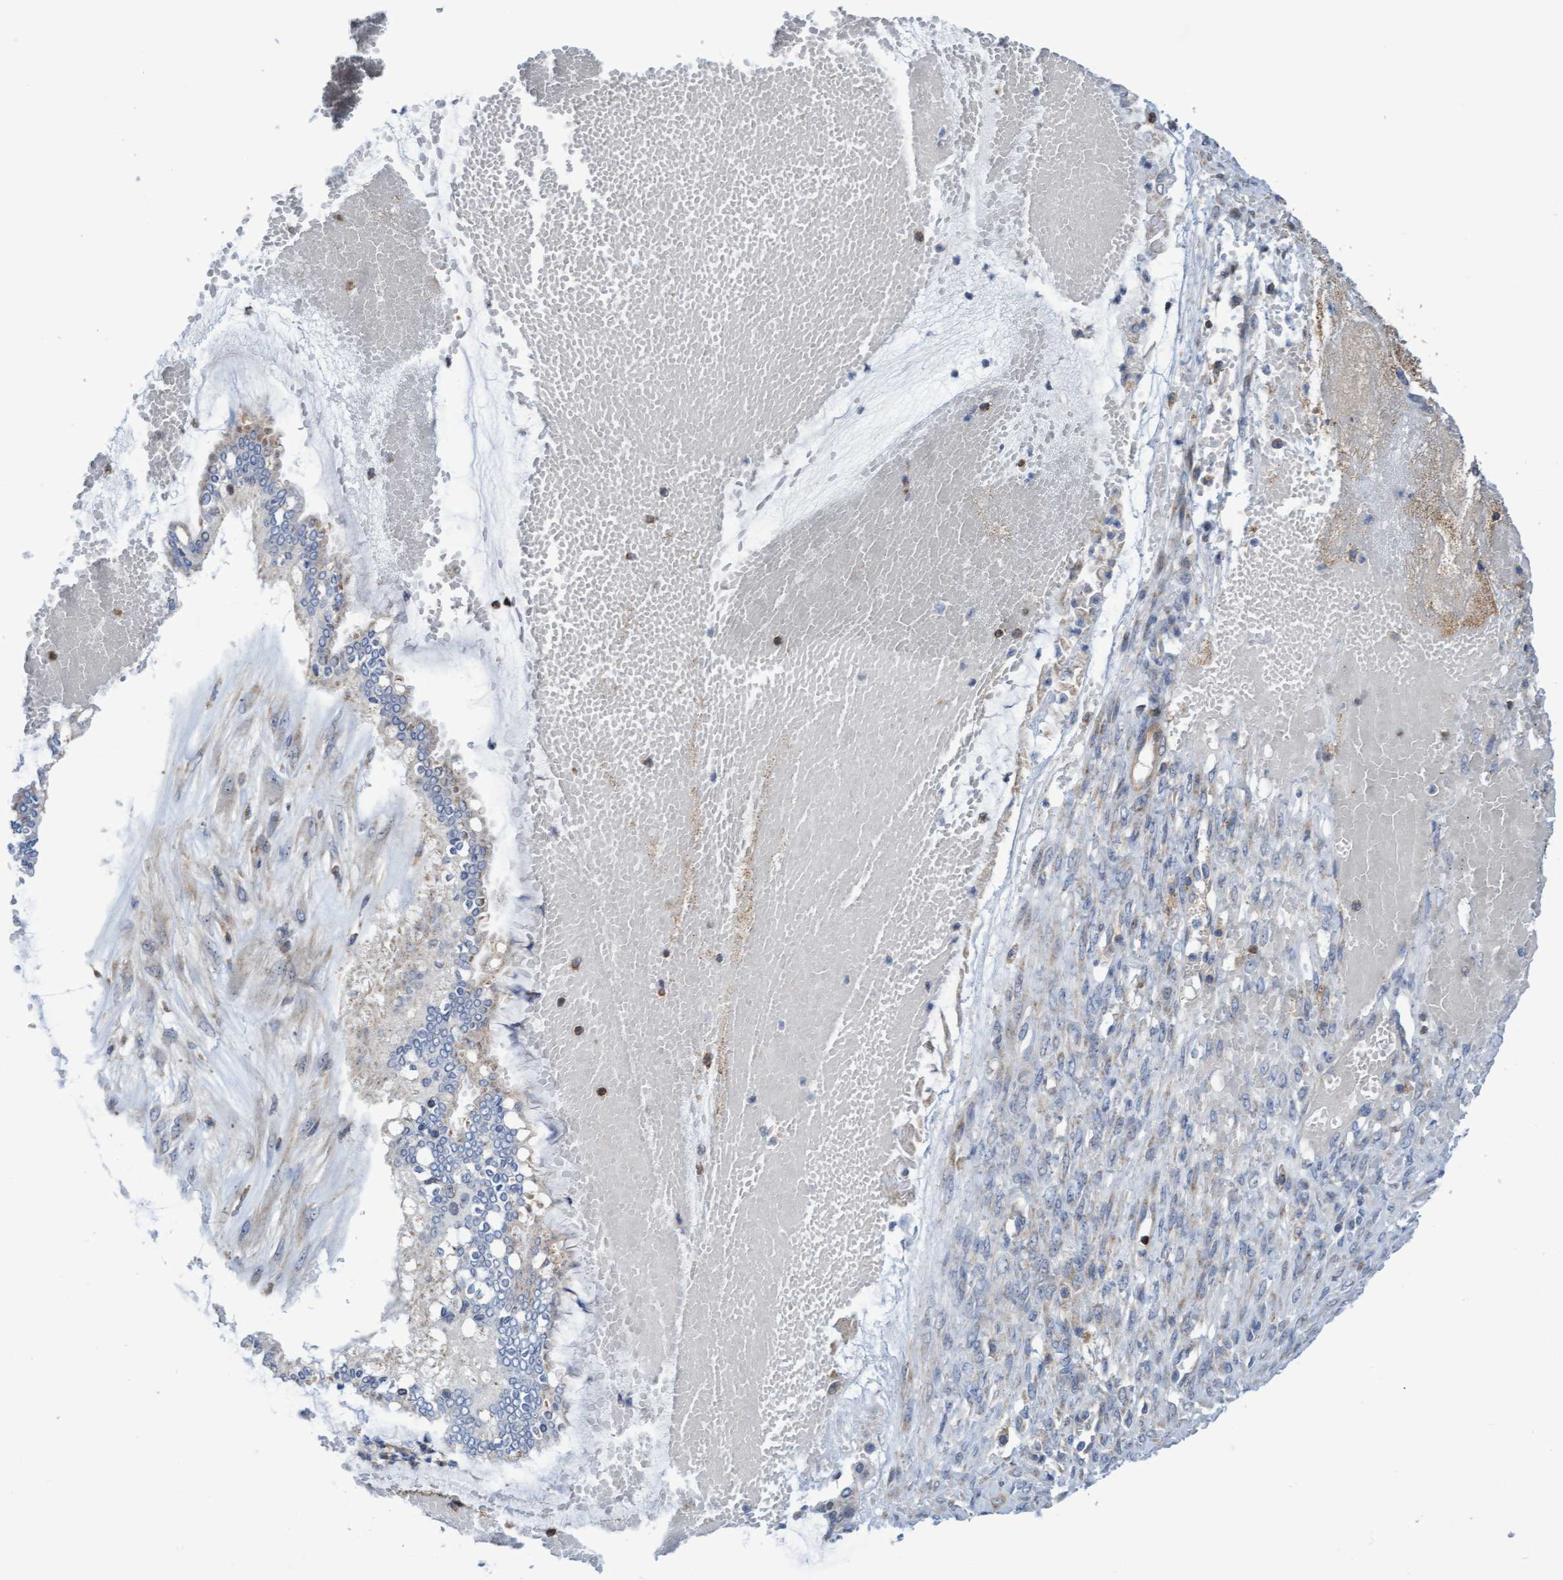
{"staining": {"intensity": "weak", "quantity": "<25%", "location": "cytoplasmic/membranous"}, "tissue": "ovarian cancer", "cell_type": "Tumor cells", "image_type": "cancer", "snomed": [{"axis": "morphology", "description": "Cystadenocarcinoma, mucinous, NOS"}, {"axis": "topography", "description": "Ovary"}], "caption": "Human ovarian mucinous cystadenocarcinoma stained for a protein using IHC displays no positivity in tumor cells.", "gene": "FNBP1", "patient": {"sex": "female", "age": 73}}